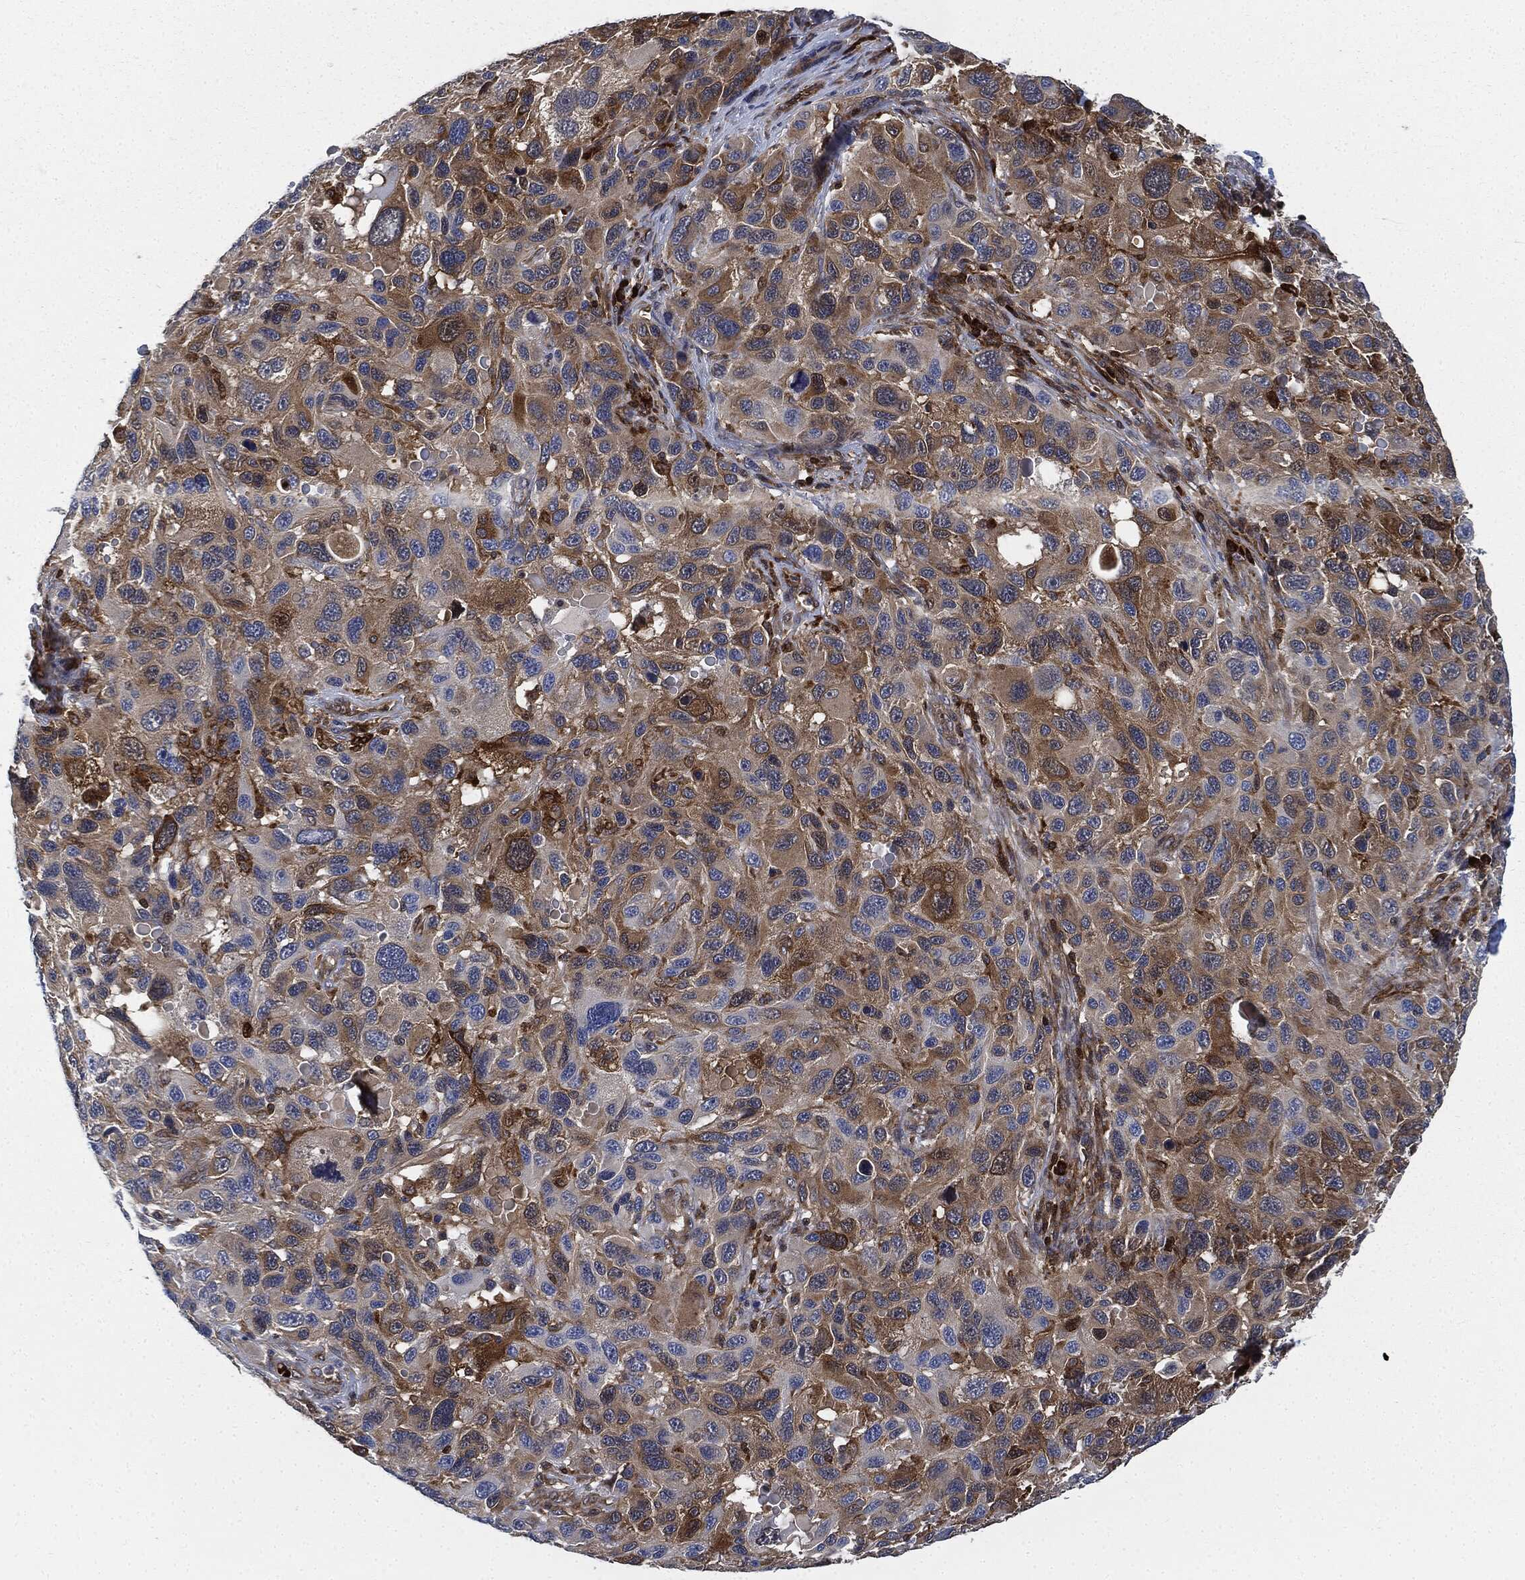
{"staining": {"intensity": "moderate", "quantity": "25%-75%", "location": "cytoplasmic/membranous"}, "tissue": "melanoma", "cell_type": "Tumor cells", "image_type": "cancer", "snomed": [{"axis": "morphology", "description": "Malignant melanoma, NOS"}, {"axis": "topography", "description": "Skin"}], "caption": "Tumor cells display medium levels of moderate cytoplasmic/membranous expression in about 25%-75% of cells in malignant melanoma.", "gene": "PRDX2", "patient": {"sex": "male", "age": 53}}